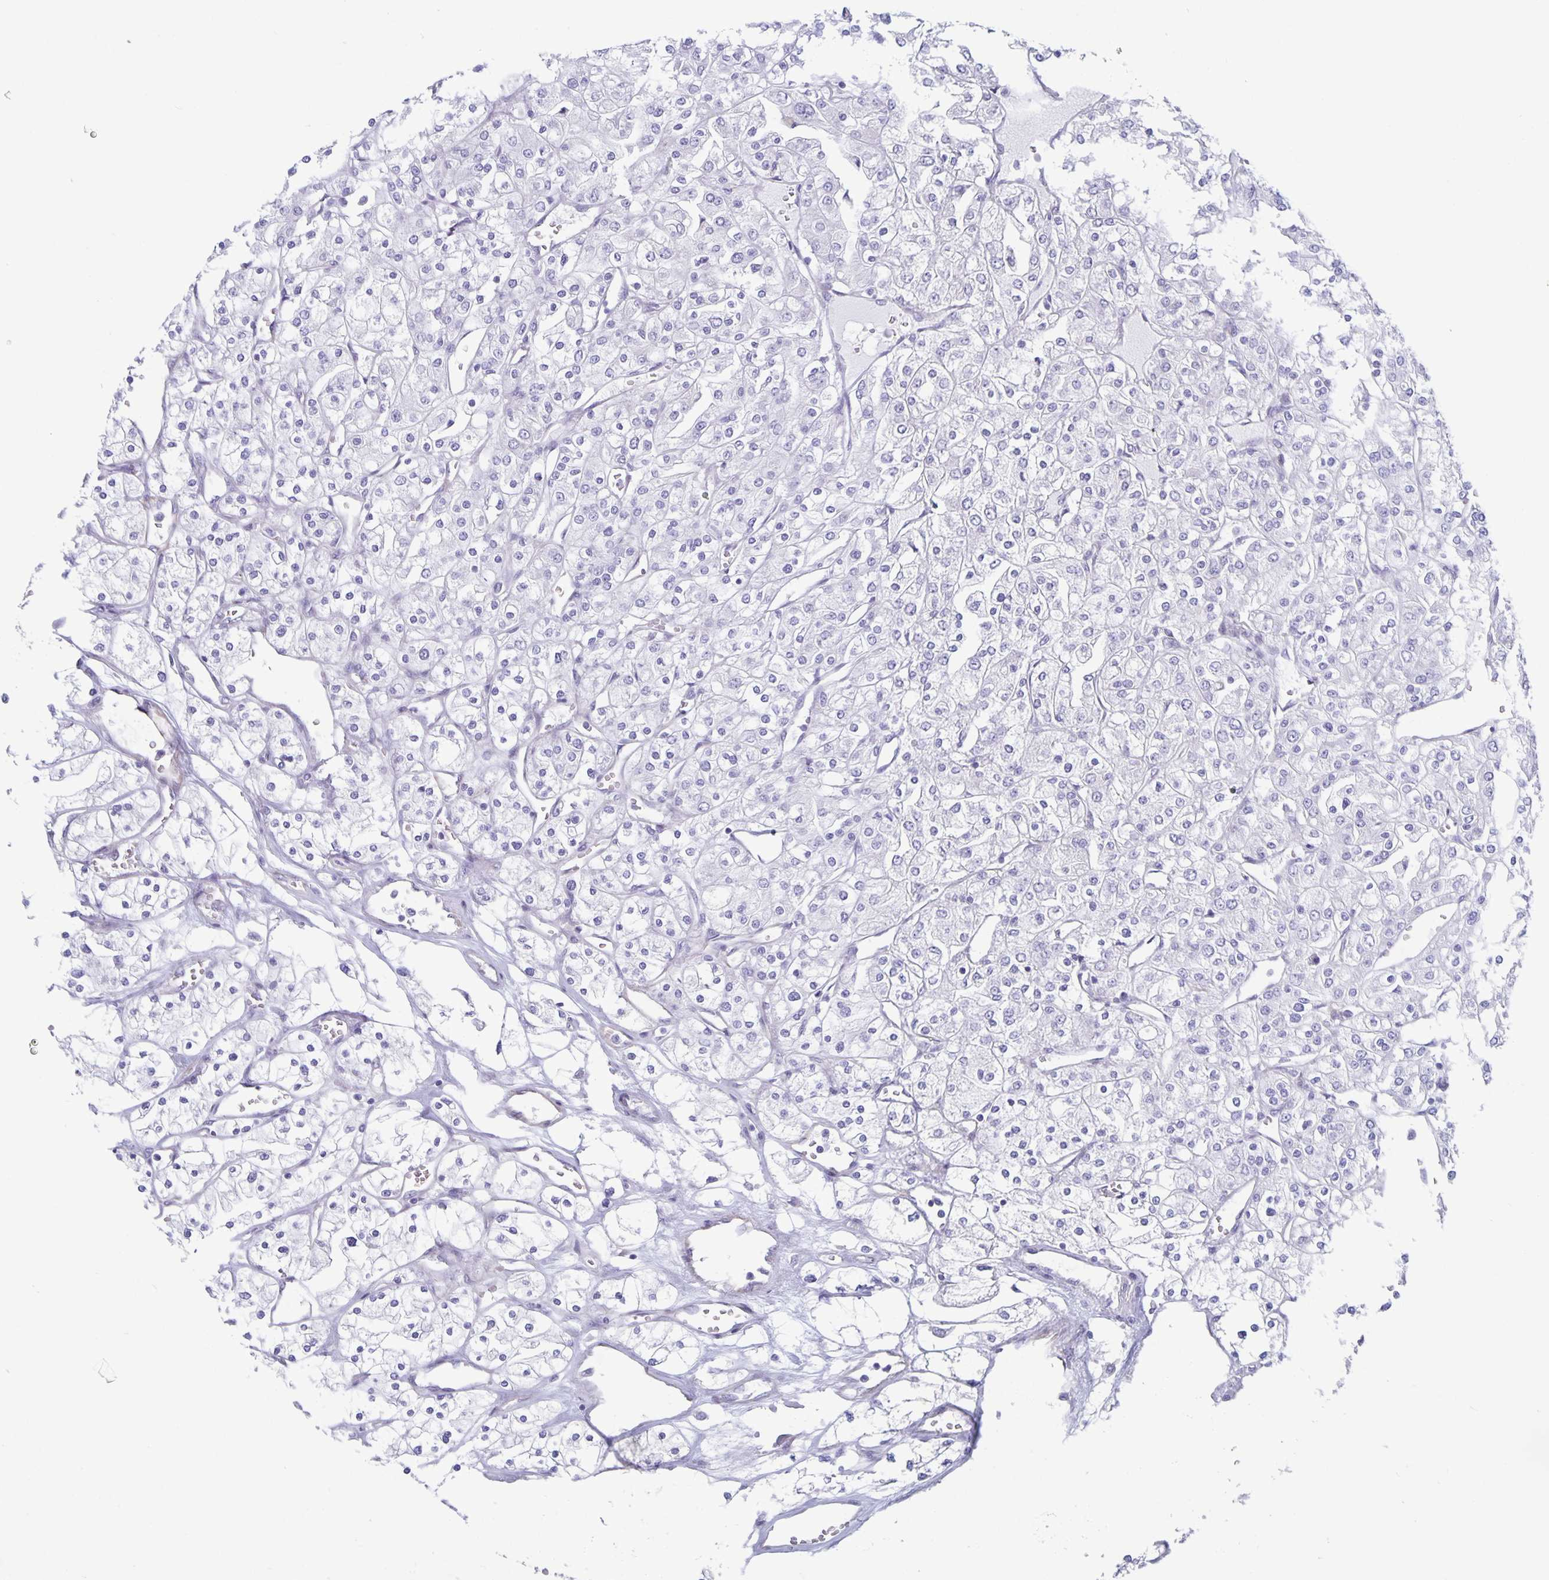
{"staining": {"intensity": "negative", "quantity": "none", "location": "none"}, "tissue": "renal cancer", "cell_type": "Tumor cells", "image_type": "cancer", "snomed": [{"axis": "morphology", "description": "Adenocarcinoma, NOS"}, {"axis": "topography", "description": "Kidney"}], "caption": "Immunohistochemistry image of renal cancer stained for a protein (brown), which reveals no expression in tumor cells.", "gene": "PLCB3", "patient": {"sex": "male", "age": 80}}